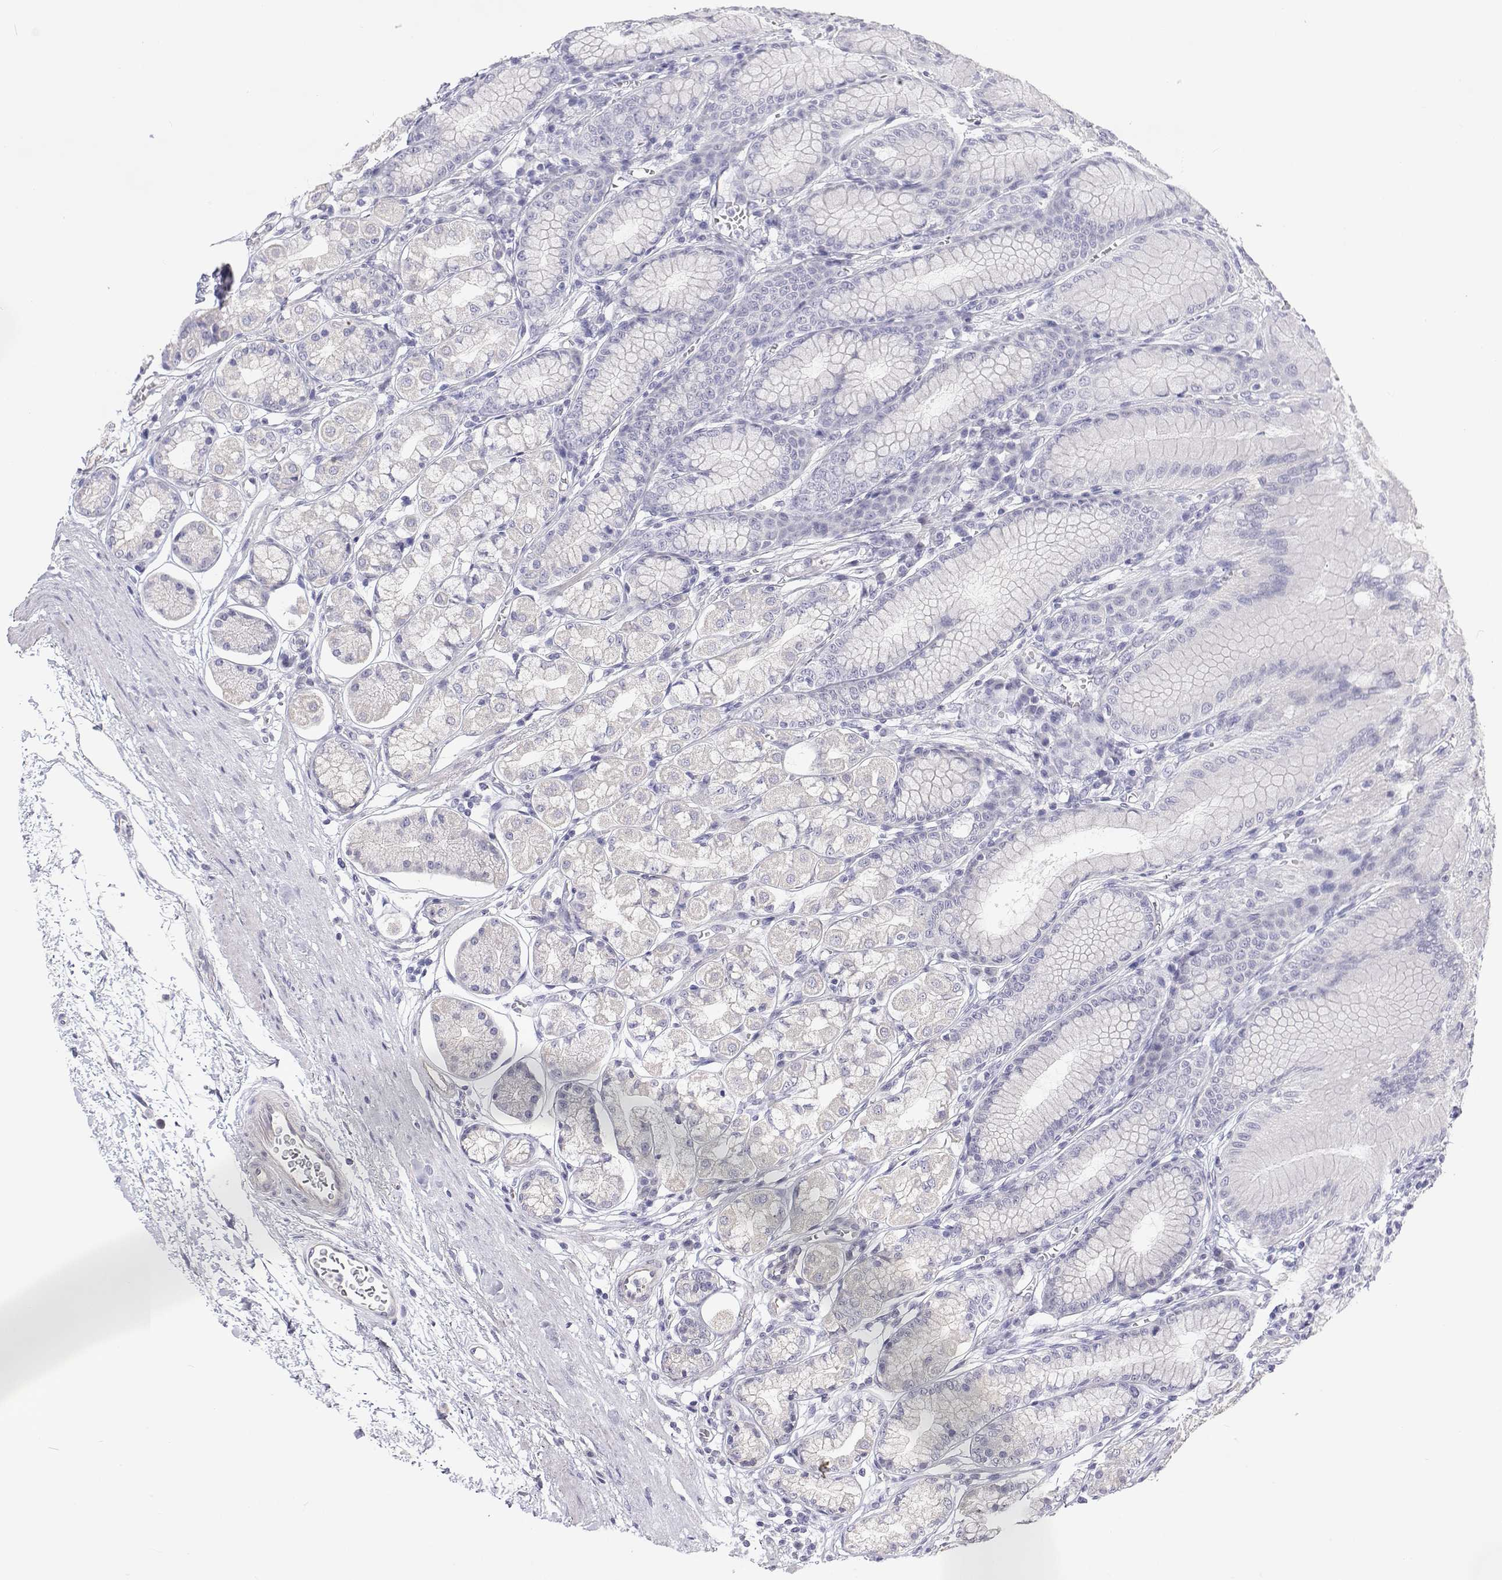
{"staining": {"intensity": "negative", "quantity": "none", "location": "none"}, "tissue": "stomach", "cell_type": "Glandular cells", "image_type": "normal", "snomed": [{"axis": "morphology", "description": "Normal tissue, NOS"}, {"axis": "topography", "description": "Stomach"}, {"axis": "topography", "description": "Stomach, lower"}], "caption": "Benign stomach was stained to show a protein in brown. There is no significant positivity in glandular cells. (Stains: DAB immunohistochemistry with hematoxylin counter stain, Microscopy: brightfield microscopy at high magnification).", "gene": "ANKRD65", "patient": {"sex": "male", "age": 76}}